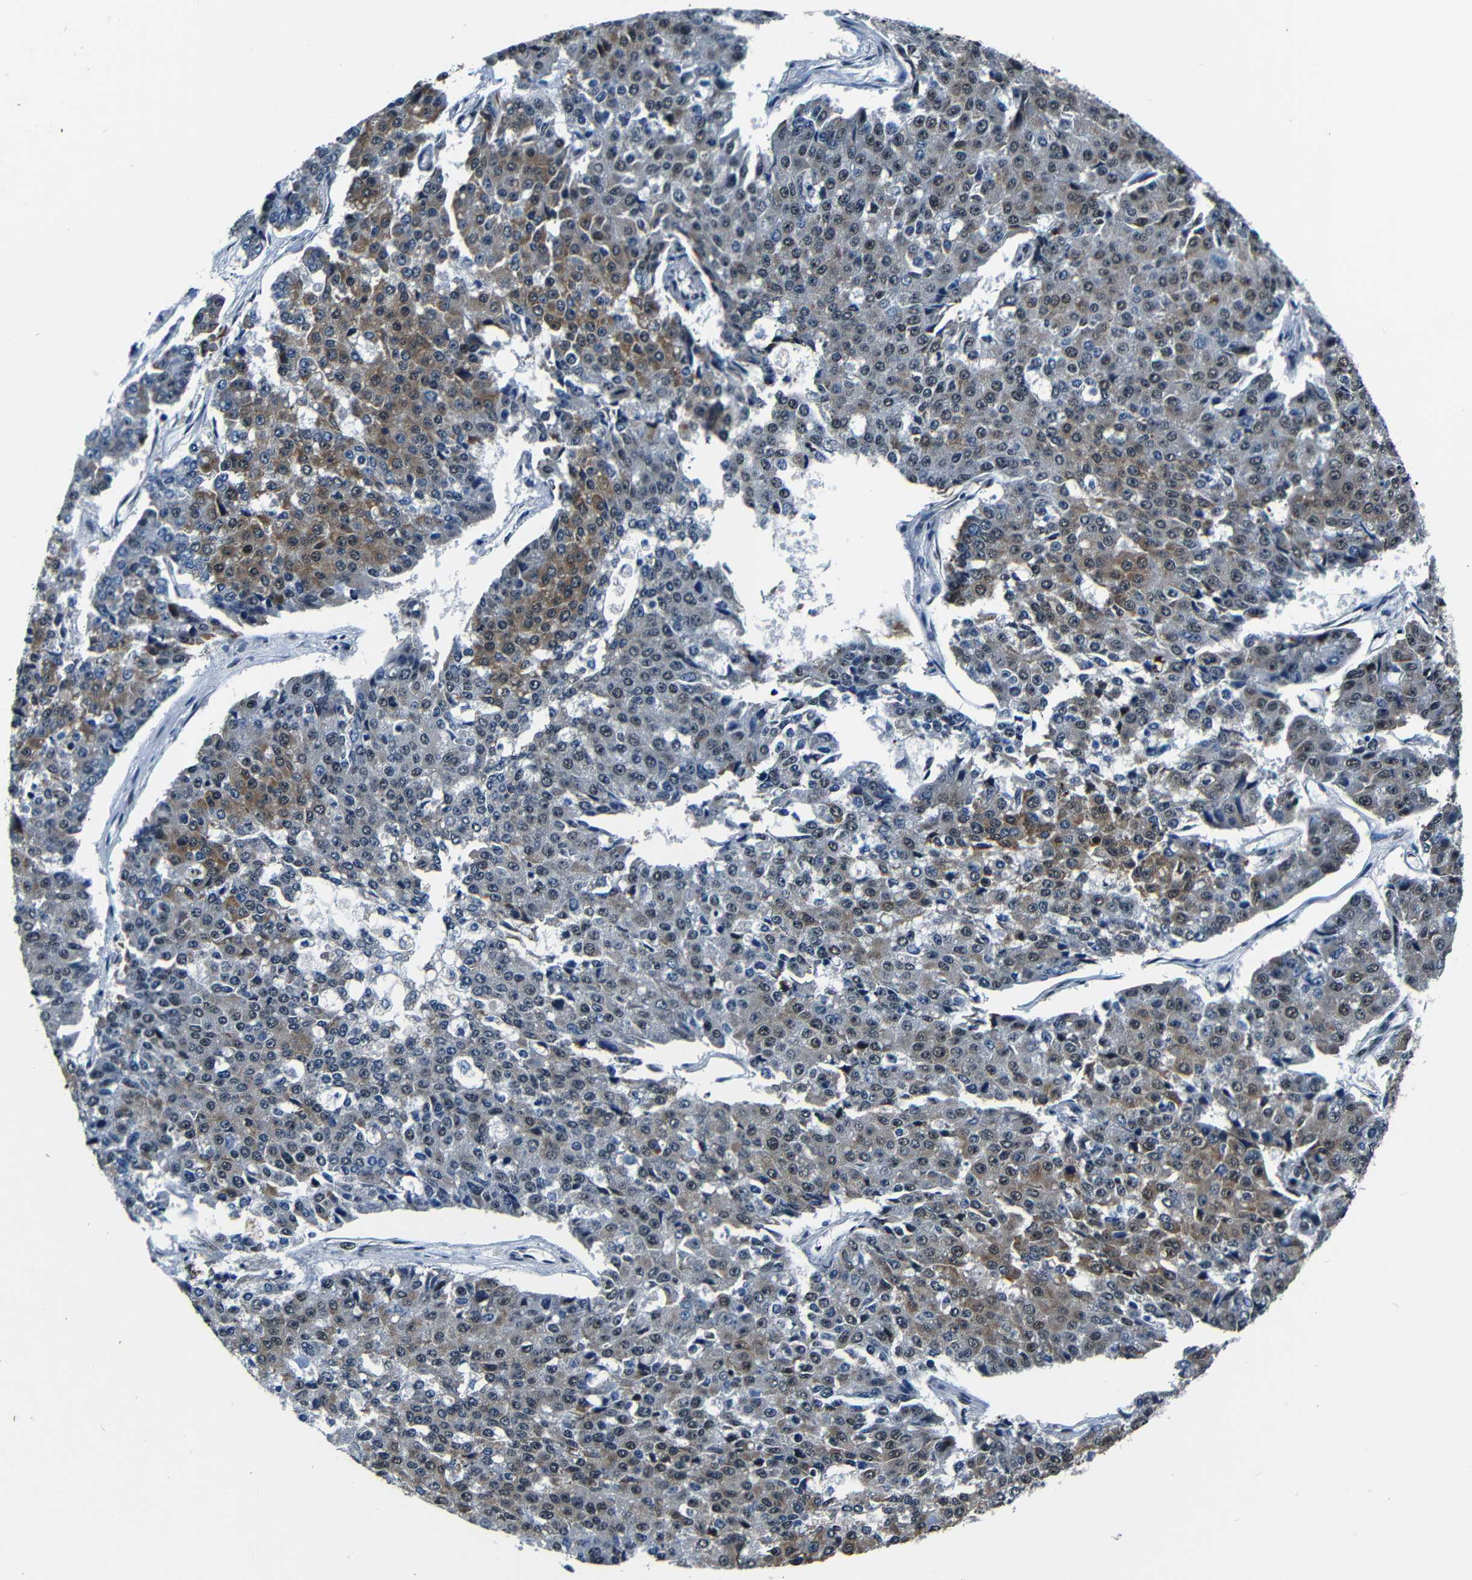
{"staining": {"intensity": "moderate", "quantity": "25%-75%", "location": "cytoplasmic/membranous,nuclear"}, "tissue": "pancreatic cancer", "cell_type": "Tumor cells", "image_type": "cancer", "snomed": [{"axis": "morphology", "description": "Adenocarcinoma, NOS"}, {"axis": "topography", "description": "Pancreas"}], "caption": "Tumor cells display medium levels of moderate cytoplasmic/membranous and nuclear staining in approximately 25%-75% of cells in human pancreatic adenocarcinoma. Nuclei are stained in blue.", "gene": "FOXD4", "patient": {"sex": "male", "age": 50}}